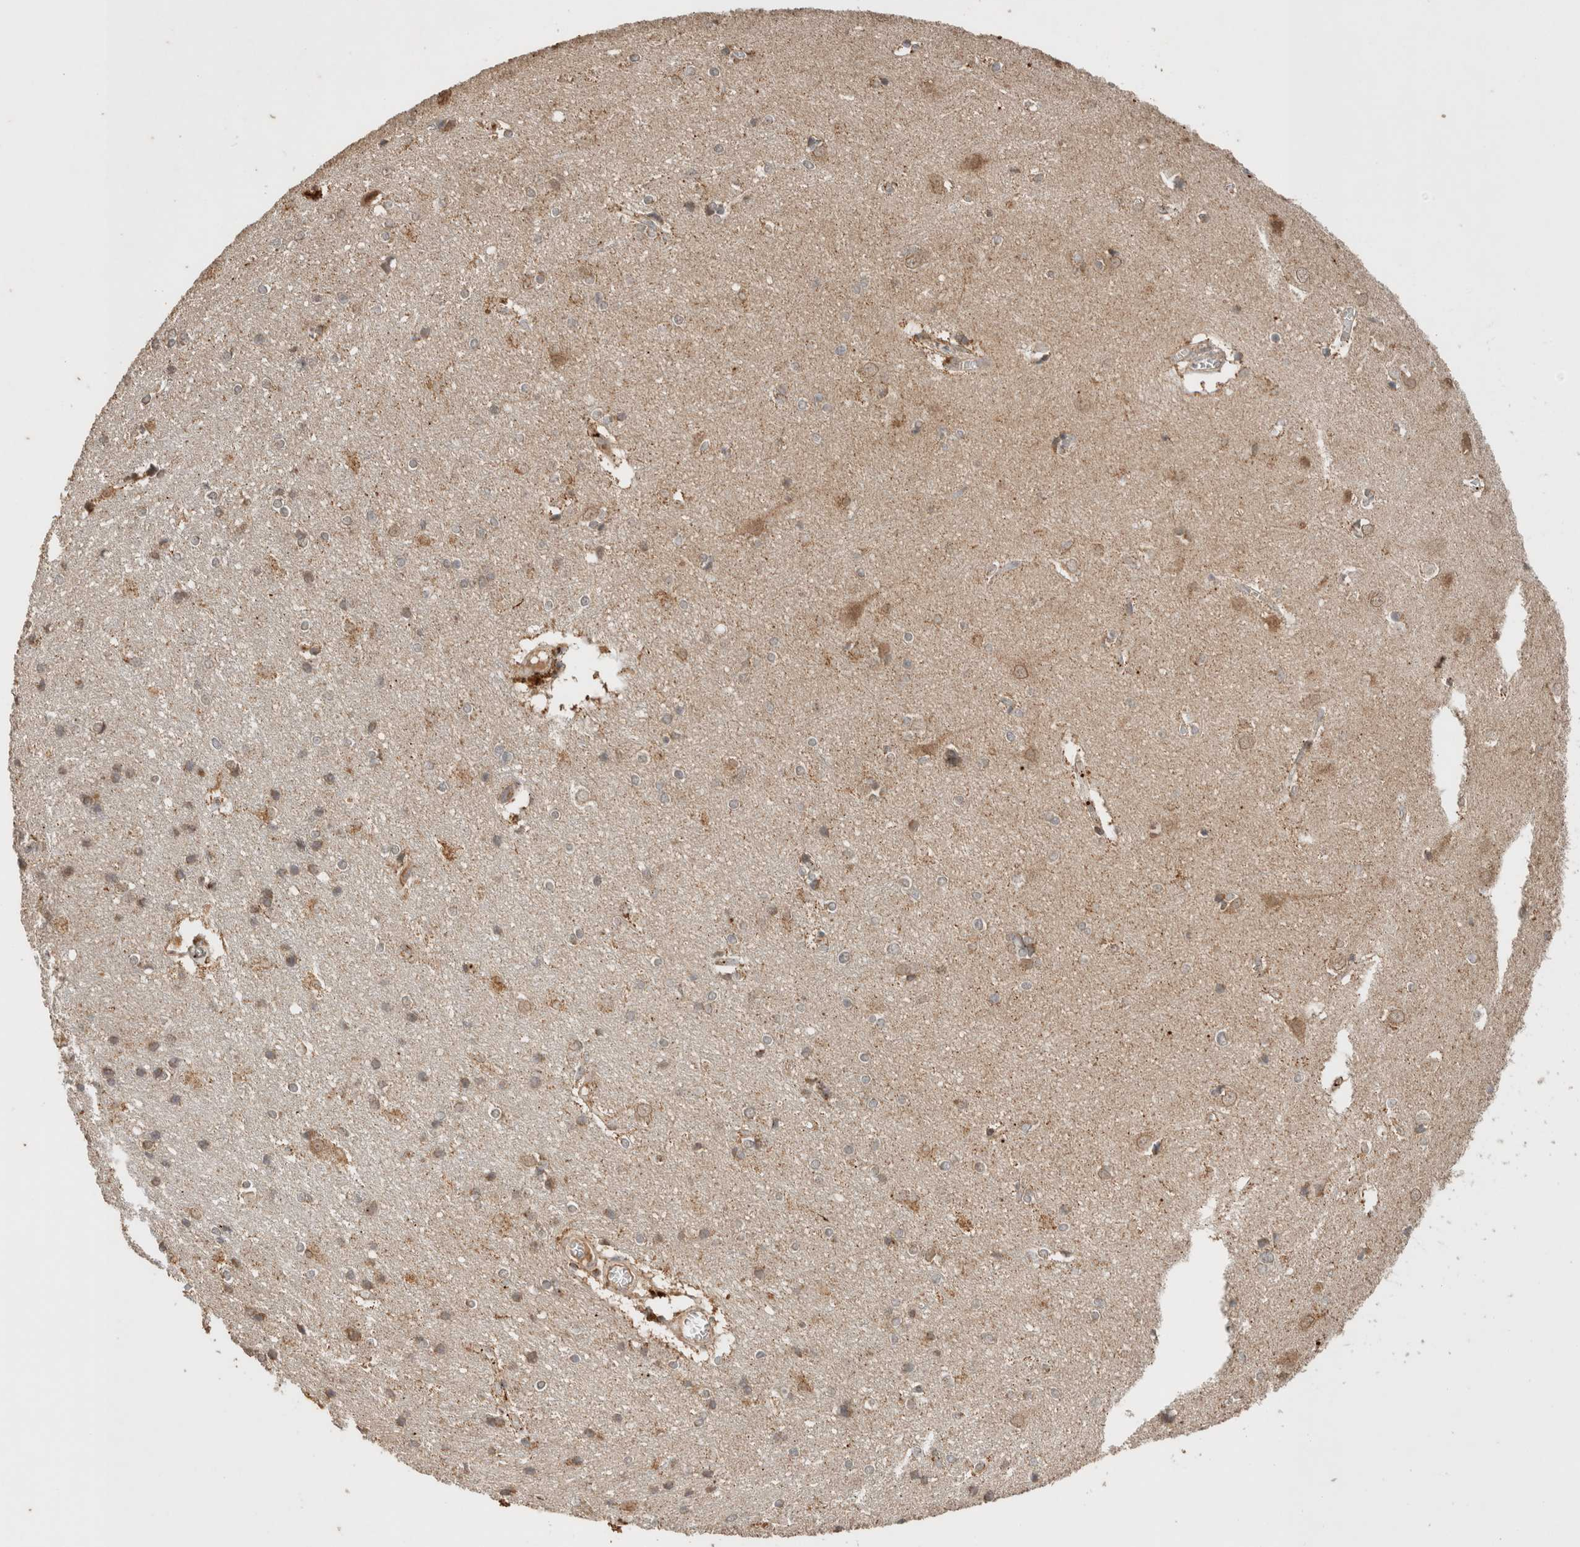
{"staining": {"intensity": "weak", "quantity": ">75%", "location": "cytoplasmic/membranous"}, "tissue": "cerebral cortex", "cell_type": "Endothelial cells", "image_type": "normal", "snomed": [{"axis": "morphology", "description": "Normal tissue, NOS"}, {"axis": "topography", "description": "Cerebral cortex"}], "caption": "Immunohistochemical staining of normal cerebral cortex displays >75% levels of weak cytoplasmic/membranous protein positivity in about >75% of endothelial cells.", "gene": "EIF2B3", "patient": {"sex": "male", "age": 54}}